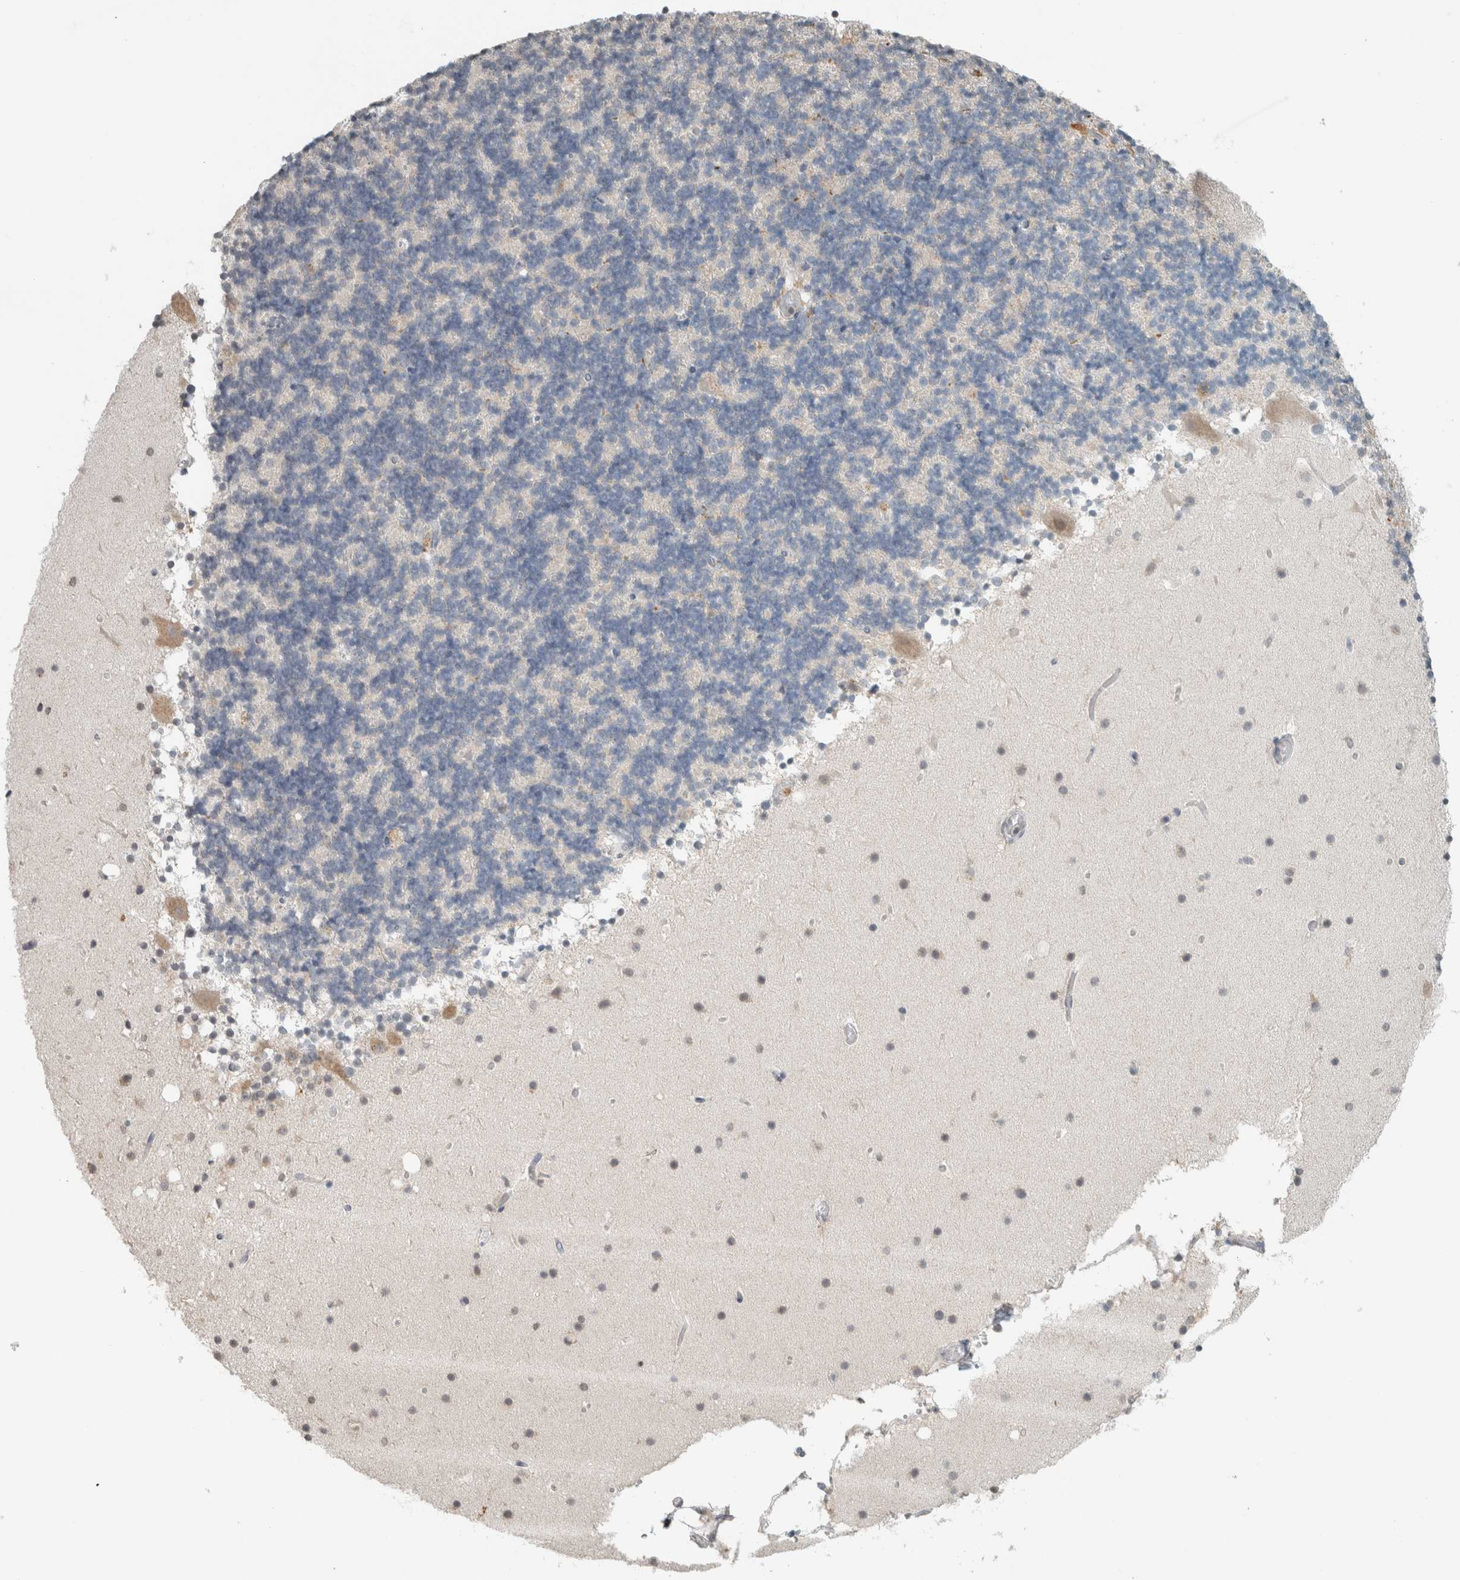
{"staining": {"intensity": "negative", "quantity": "none", "location": "none"}, "tissue": "cerebellum", "cell_type": "Cells in granular layer", "image_type": "normal", "snomed": [{"axis": "morphology", "description": "Normal tissue, NOS"}, {"axis": "topography", "description": "Cerebellum"}], "caption": "Immunohistochemical staining of normal human cerebellum exhibits no significant staining in cells in granular layer. (IHC, brightfield microscopy, high magnification).", "gene": "TRIT1", "patient": {"sex": "male", "age": 57}}